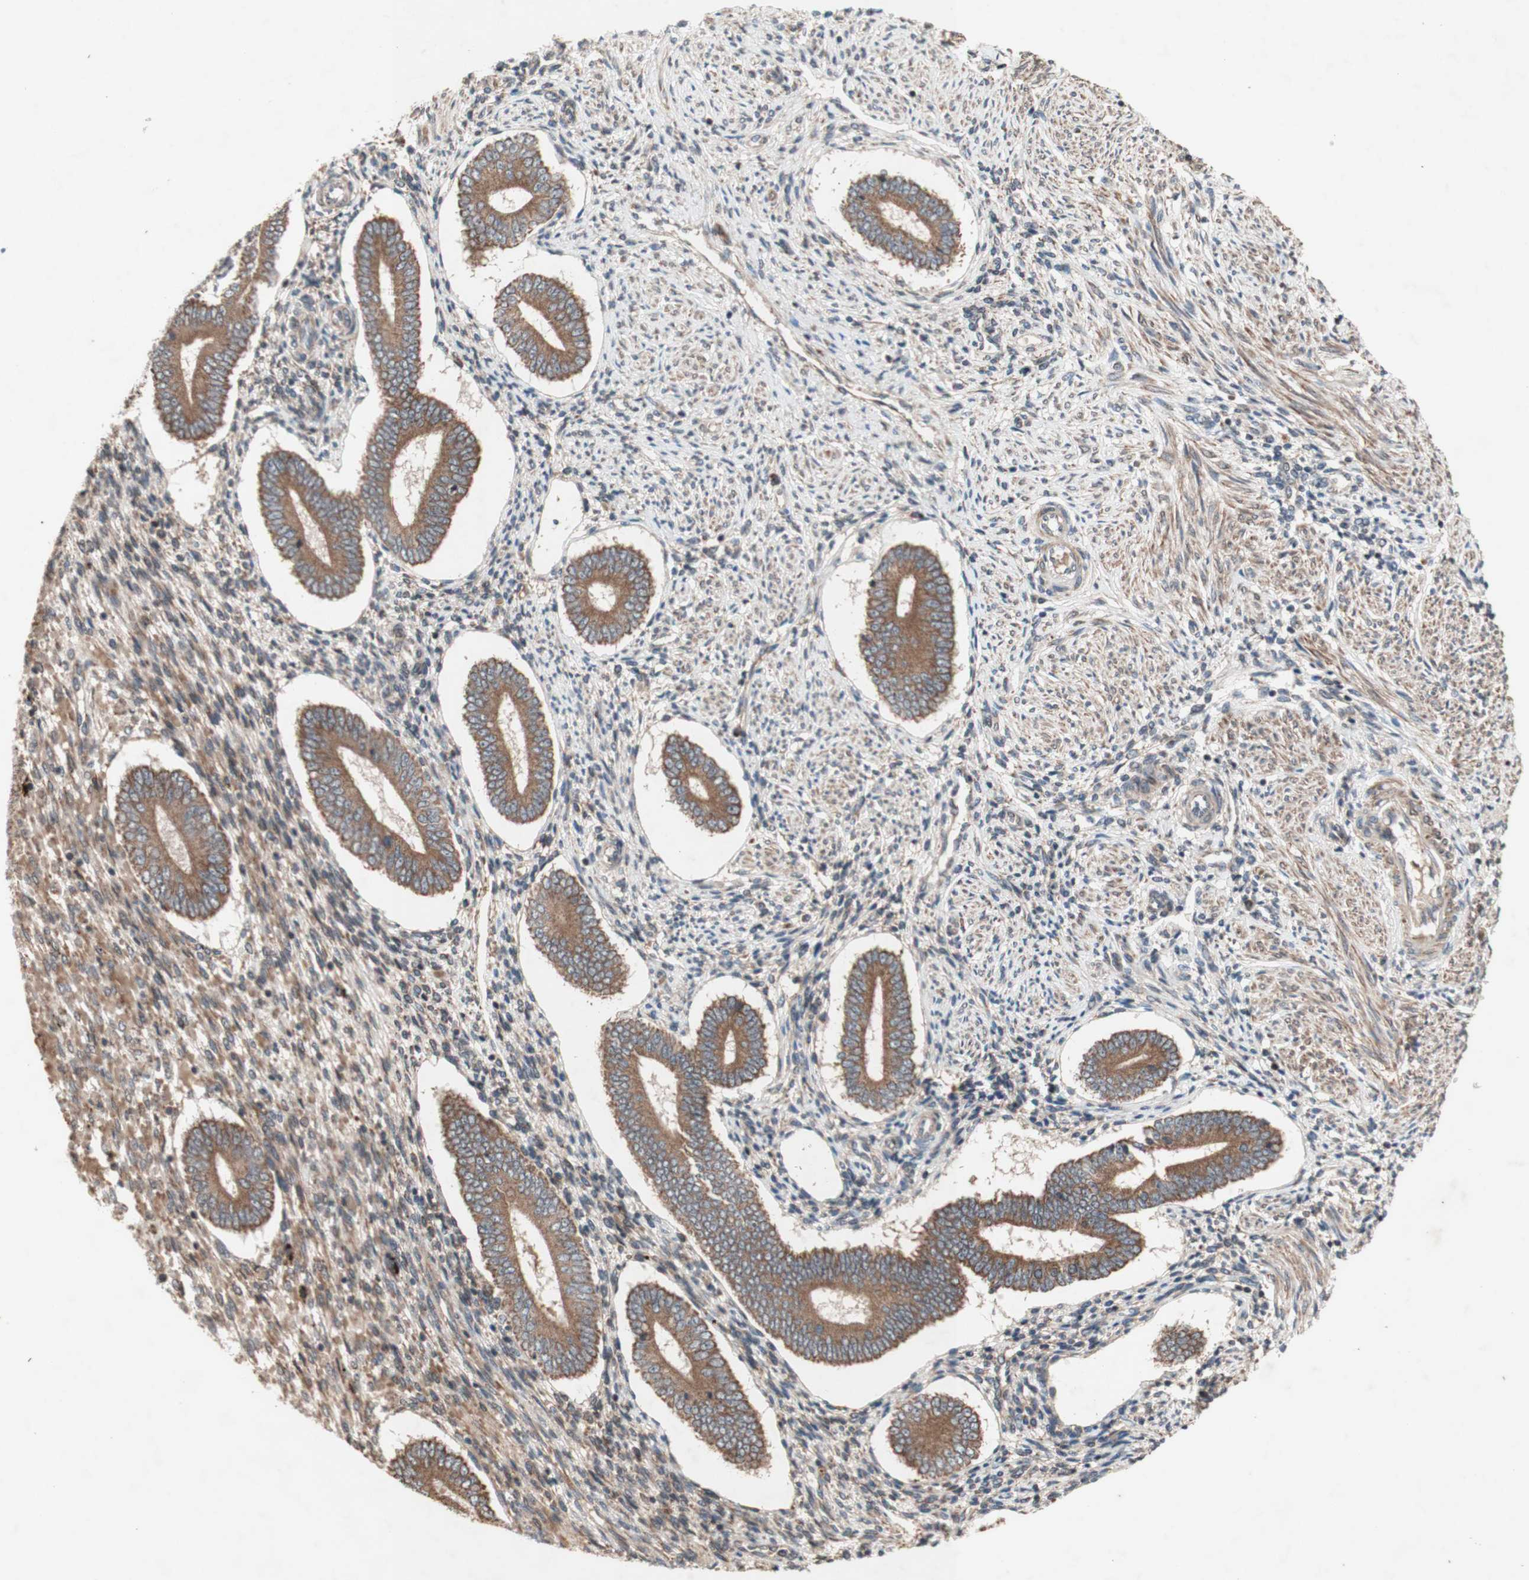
{"staining": {"intensity": "moderate", "quantity": ">75%", "location": "cytoplasmic/membranous"}, "tissue": "endometrium", "cell_type": "Cells in endometrial stroma", "image_type": "normal", "snomed": [{"axis": "morphology", "description": "Normal tissue, NOS"}, {"axis": "topography", "description": "Endometrium"}], "caption": "Immunohistochemistry of normal endometrium displays medium levels of moderate cytoplasmic/membranous expression in approximately >75% of cells in endometrial stroma.", "gene": "DDOST", "patient": {"sex": "female", "age": 42}}